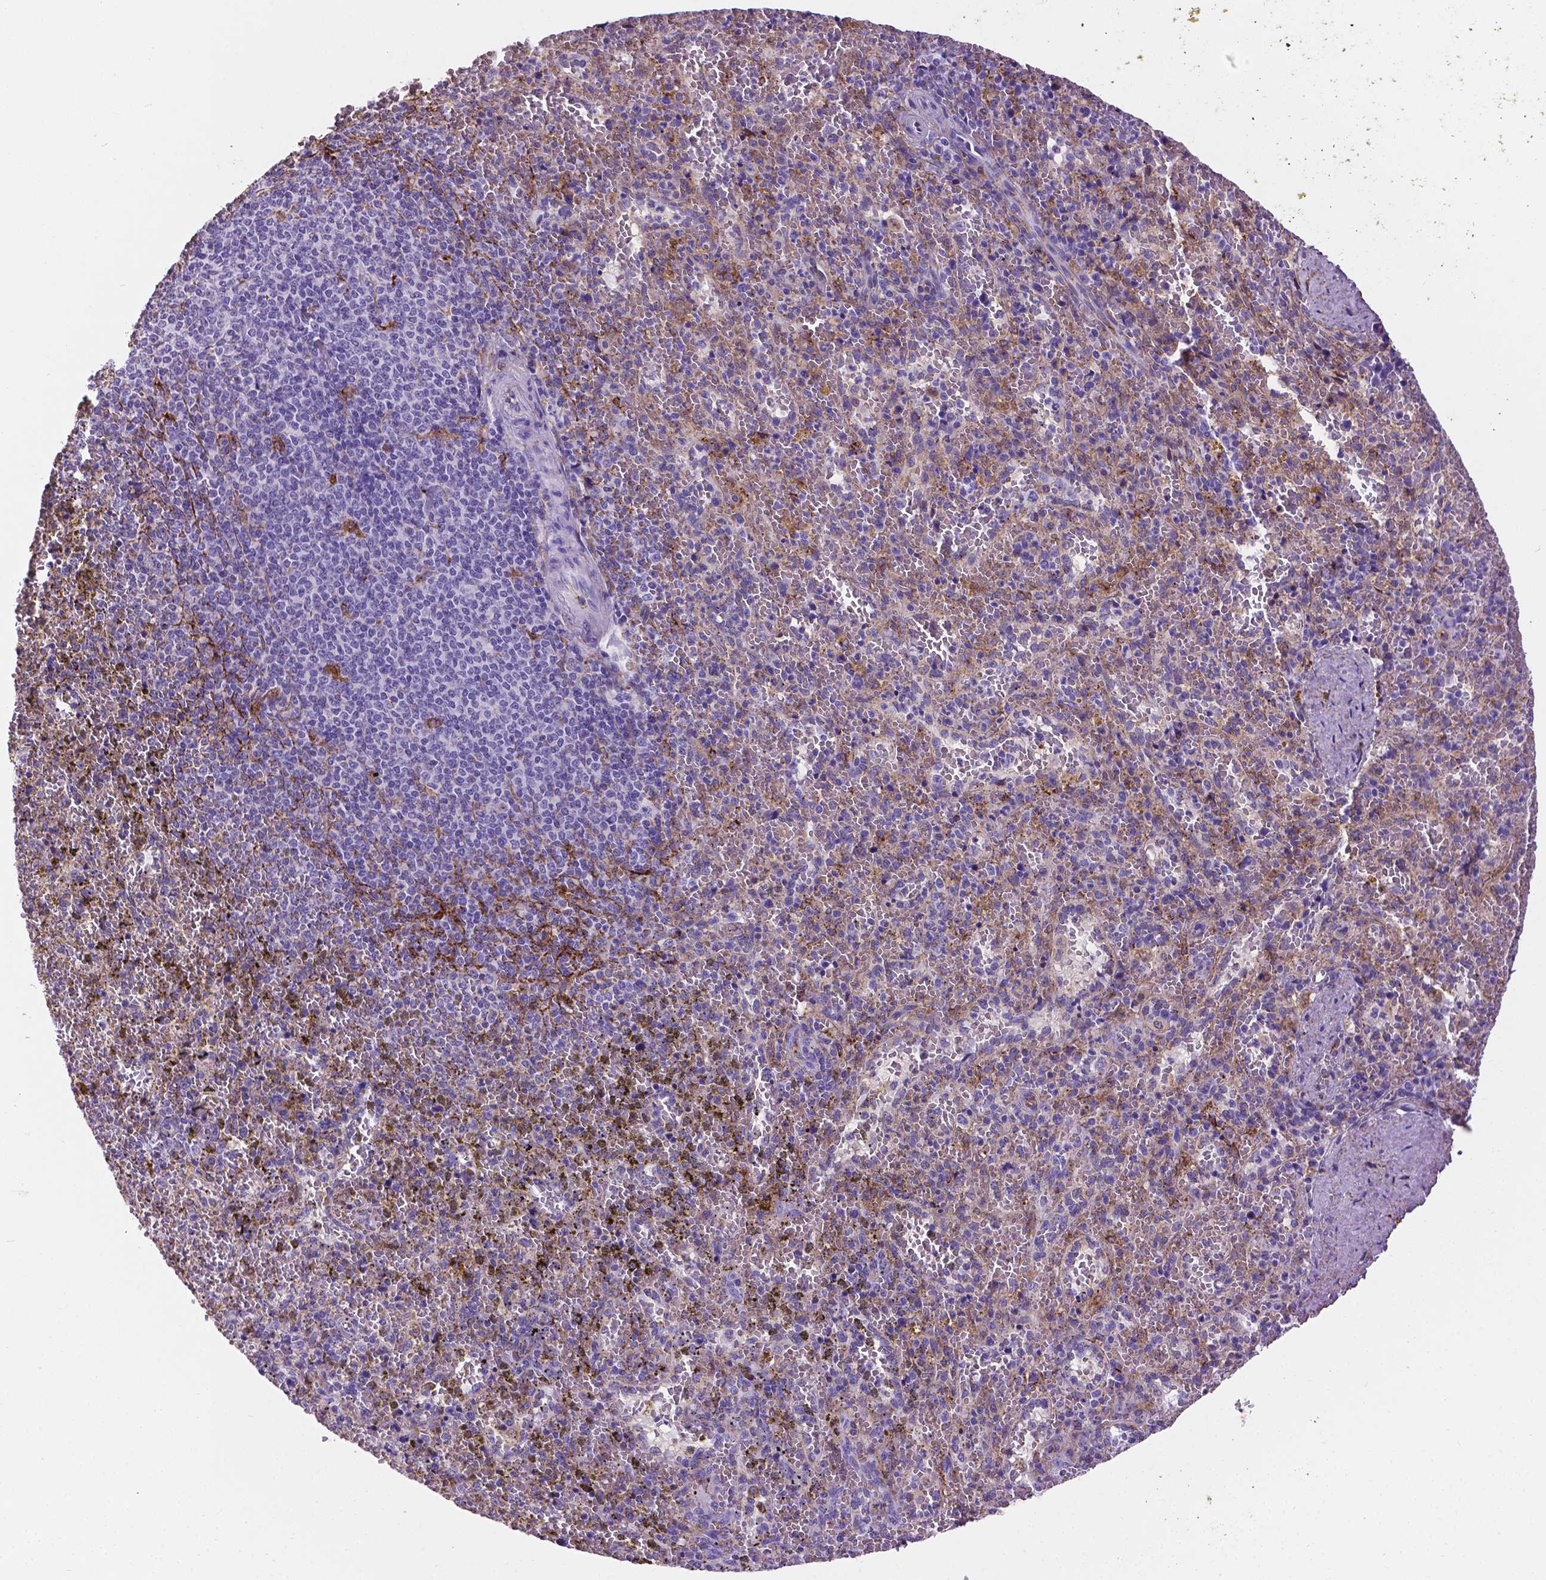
{"staining": {"intensity": "negative", "quantity": "none", "location": "none"}, "tissue": "spleen", "cell_type": "Cells in red pulp", "image_type": "normal", "snomed": [{"axis": "morphology", "description": "Normal tissue, NOS"}, {"axis": "topography", "description": "Spleen"}], "caption": "Immunohistochemistry image of unremarkable spleen: human spleen stained with DAB shows no significant protein staining in cells in red pulp. (DAB (3,3'-diaminobenzidine) IHC with hematoxylin counter stain).", "gene": "APOE", "patient": {"sex": "female", "age": 50}}